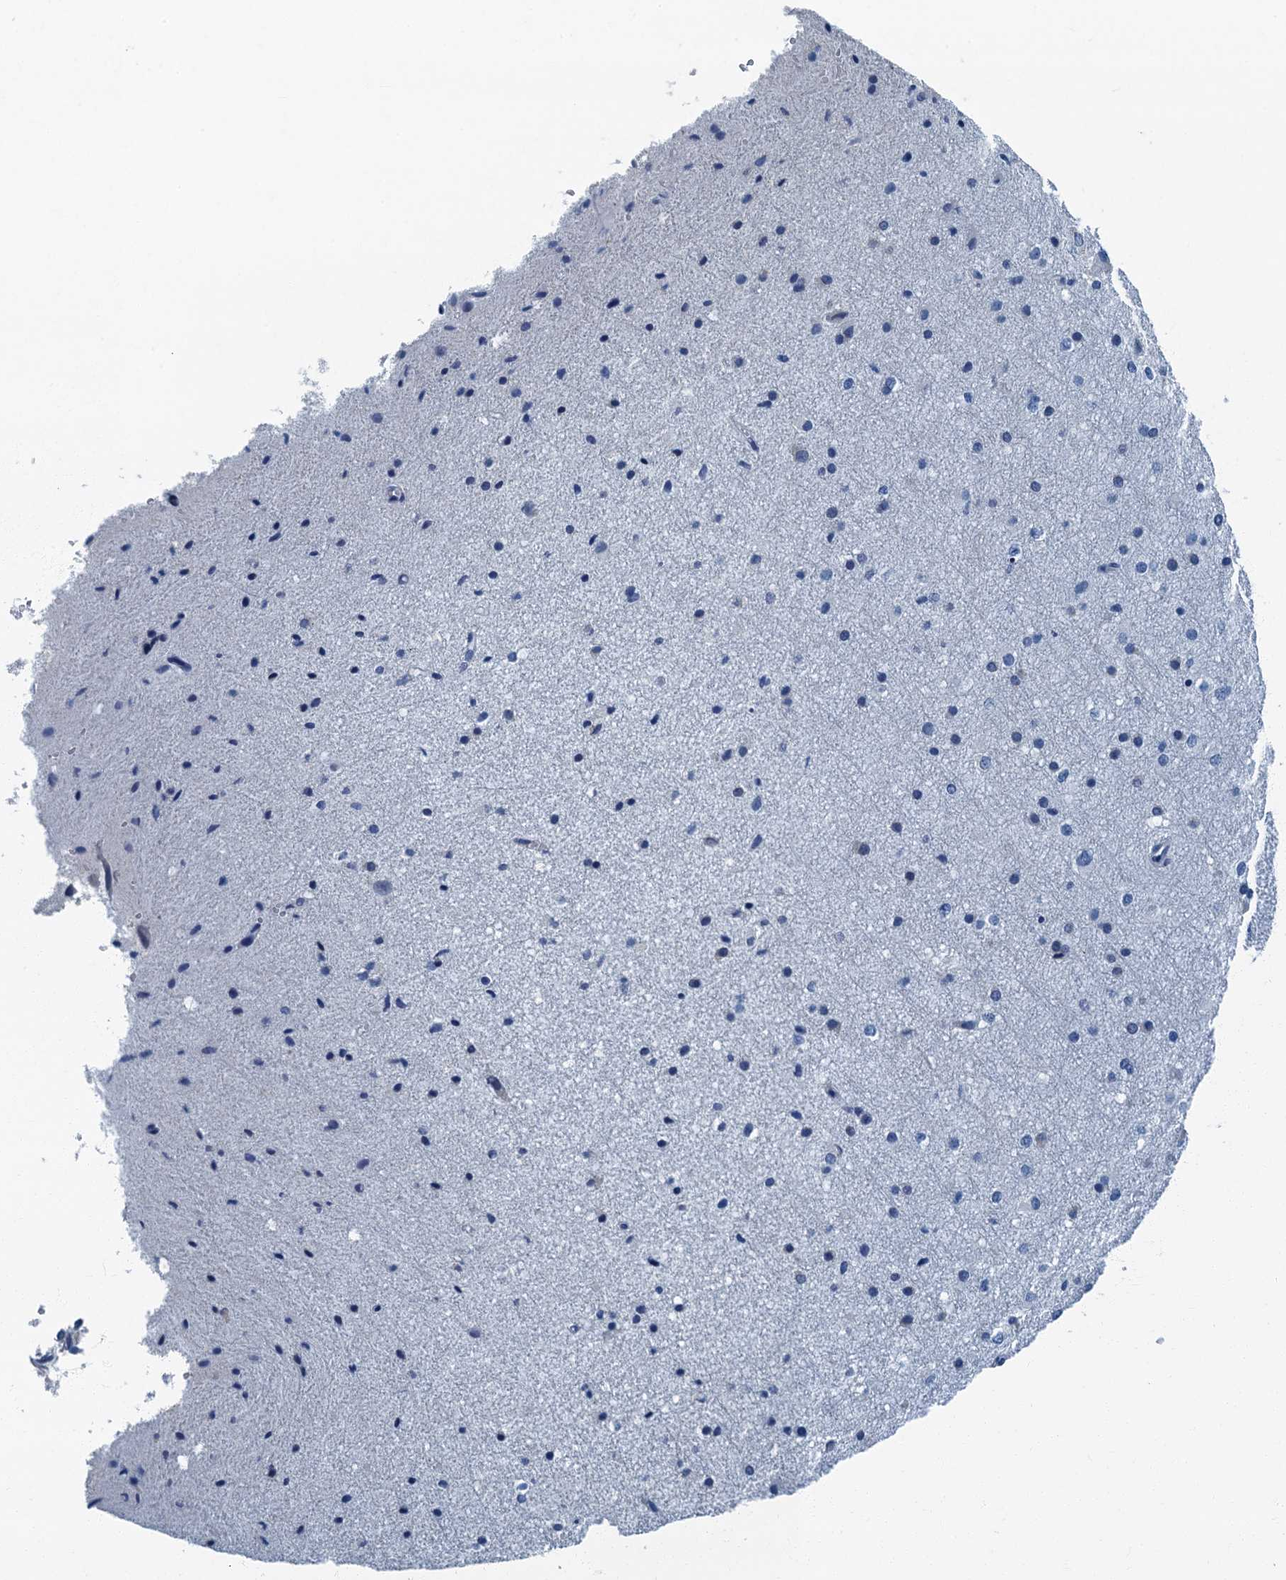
{"staining": {"intensity": "negative", "quantity": "none", "location": "none"}, "tissue": "cerebral cortex", "cell_type": "Endothelial cells", "image_type": "normal", "snomed": [{"axis": "morphology", "description": "Normal tissue, NOS"}, {"axis": "morphology", "description": "Developmental malformation"}, {"axis": "topography", "description": "Cerebral cortex"}], "caption": "This photomicrograph is of benign cerebral cortex stained with immunohistochemistry (IHC) to label a protein in brown with the nuclei are counter-stained blue. There is no positivity in endothelial cells. (IHC, brightfield microscopy, high magnification).", "gene": "GADL1", "patient": {"sex": "female", "age": 30}}